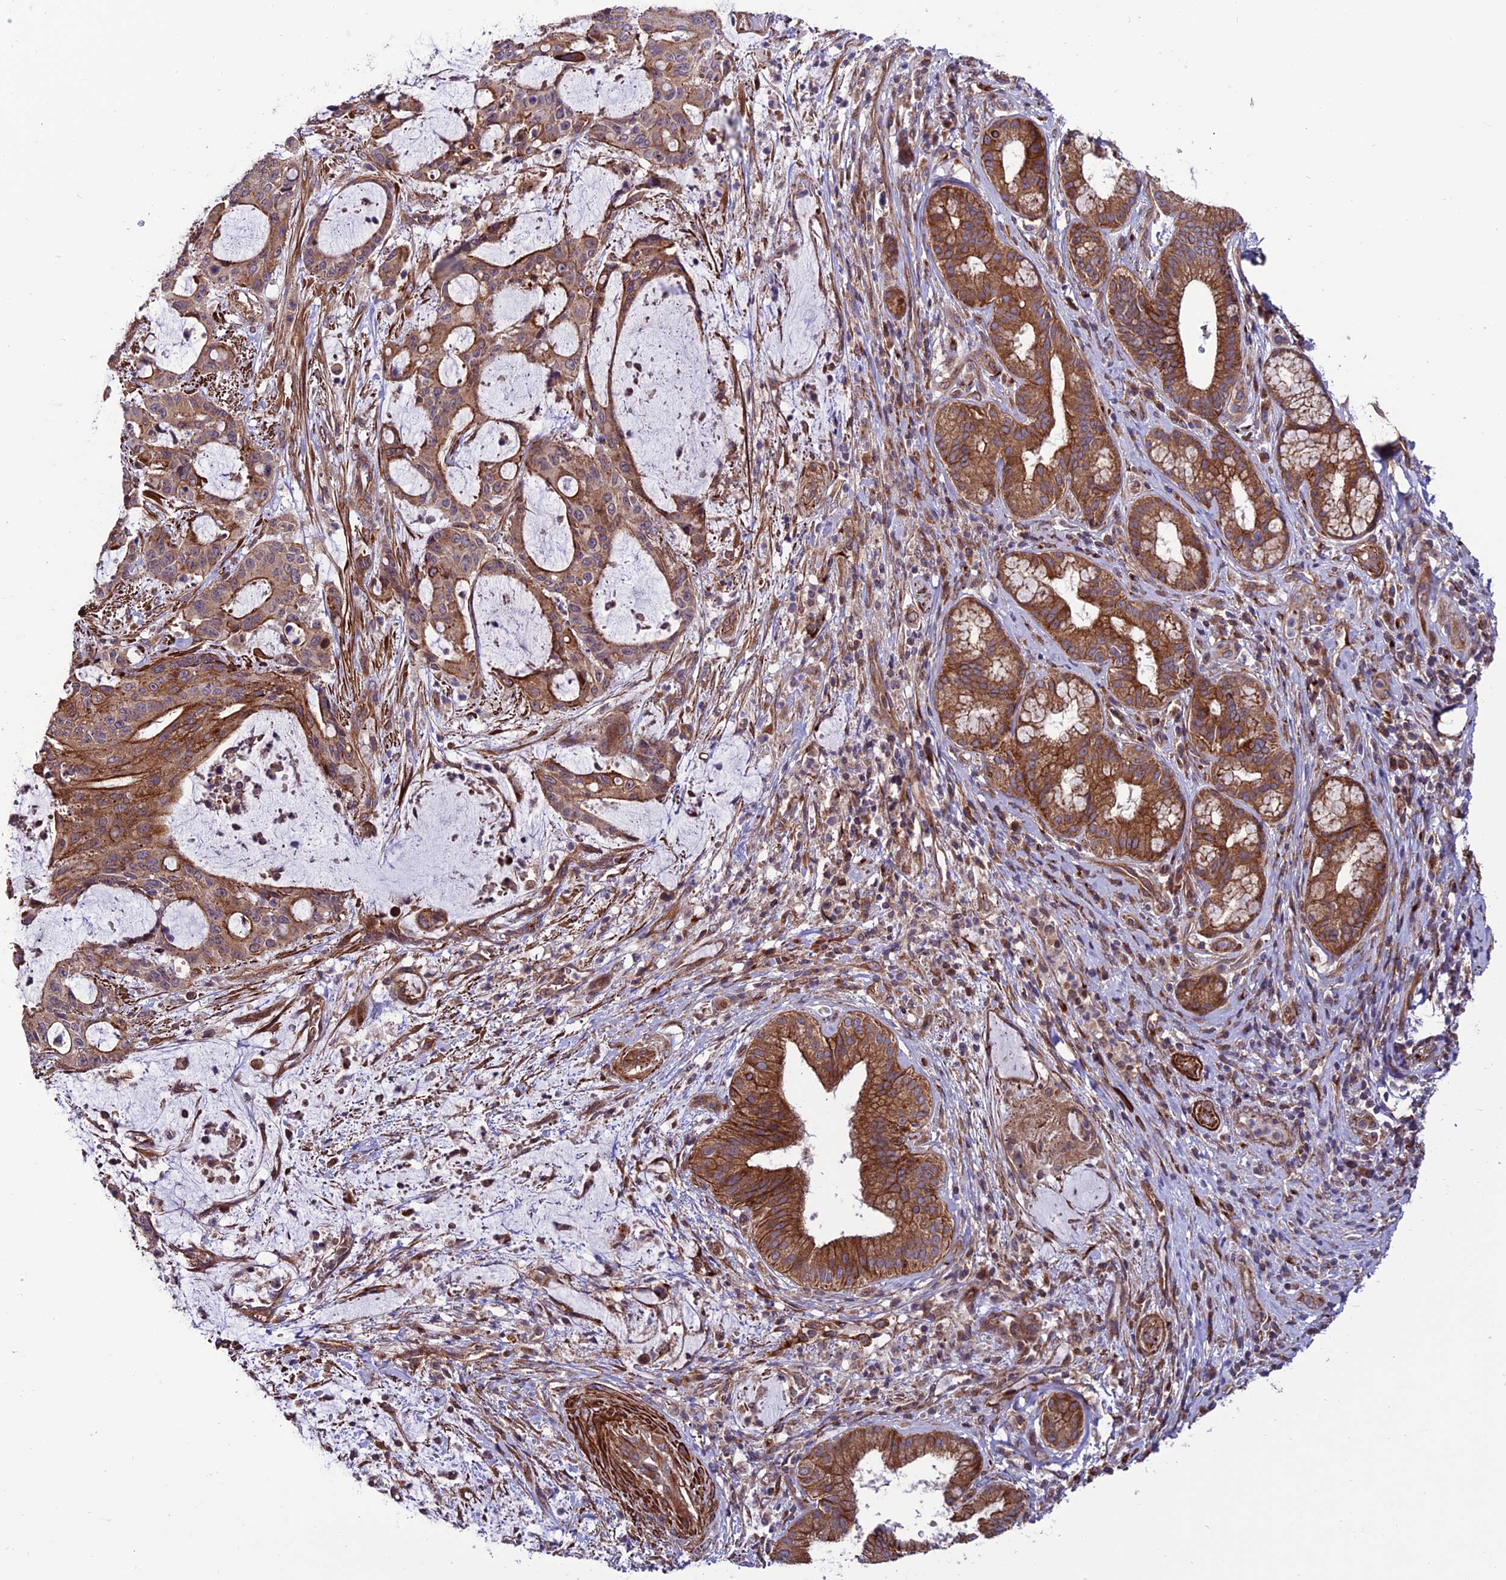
{"staining": {"intensity": "strong", "quantity": ">75%", "location": "cytoplasmic/membranous"}, "tissue": "liver cancer", "cell_type": "Tumor cells", "image_type": "cancer", "snomed": [{"axis": "morphology", "description": "Normal tissue, NOS"}, {"axis": "morphology", "description": "Cholangiocarcinoma"}, {"axis": "topography", "description": "Liver"}, {"axis": "topography", "description": "Peripheral nerve tissue"}], "caption": "Immunohistochemistry image of neoplastic tissue: liver cholangiocarcinoma stained using immunohistochemistry (IHC) reveals high levels of strong protein expression localized specifically in the cytoplasmic/membranous of tumor cells, appearing as a cytoplasmic/membranous brown color.", "gene": "TNIP3", "patient": {"sex": "female", "age": 73}}